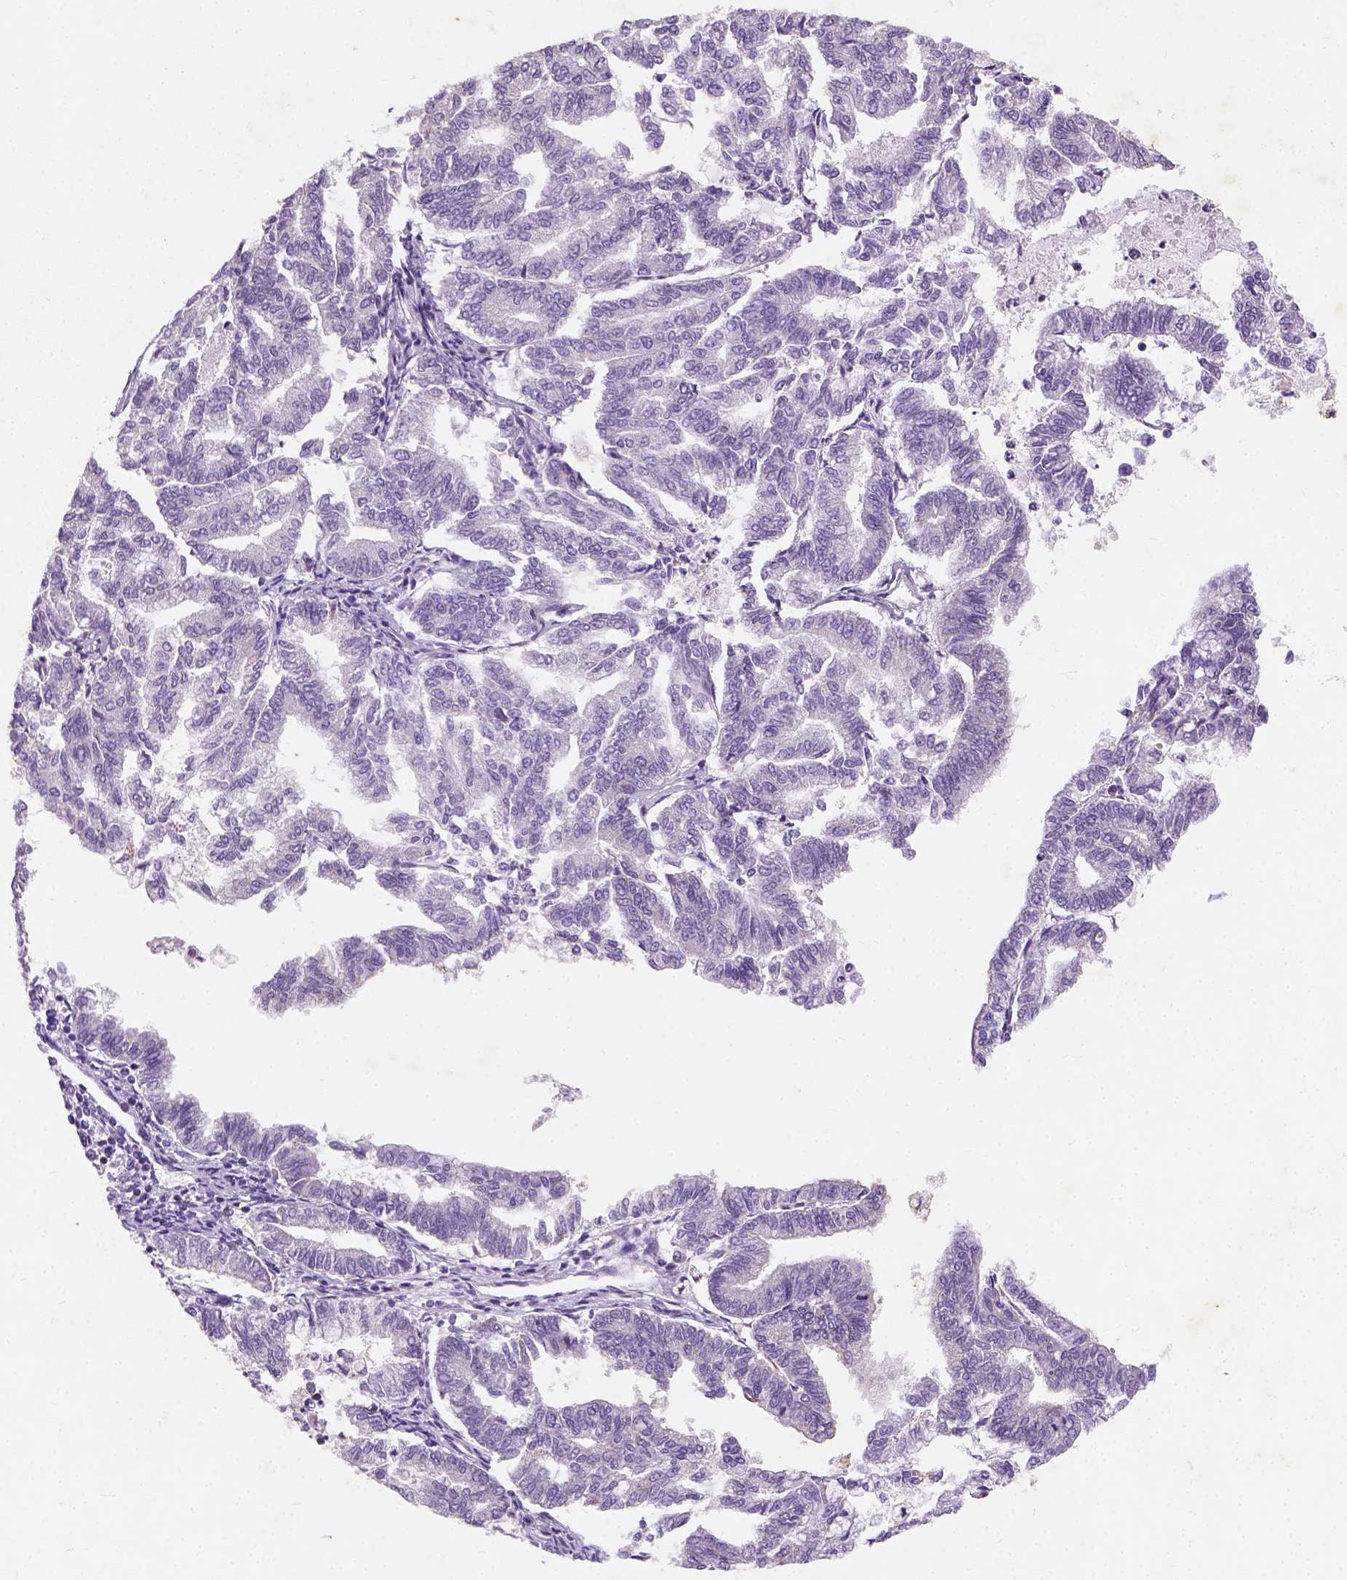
{"staining": {"intensity": "negative", "quantity": "none", "location": "none"}, "tissue": "endometrial cancer", "cell_type": "Tumor cells", "image_type": "cancer", "snomed": [{"axis": "morphology", "description": "Adenocarcinoma, NOS"}, {"axis": "topography", "description": "Endometrium"}], "caption": "The immunohistochemistry image has no significant positivity in tumor cells of adenocarcinoma (endometrial) tissue.", "gene": "CHODL", "patient": {"sex": "female", "age": 79}}